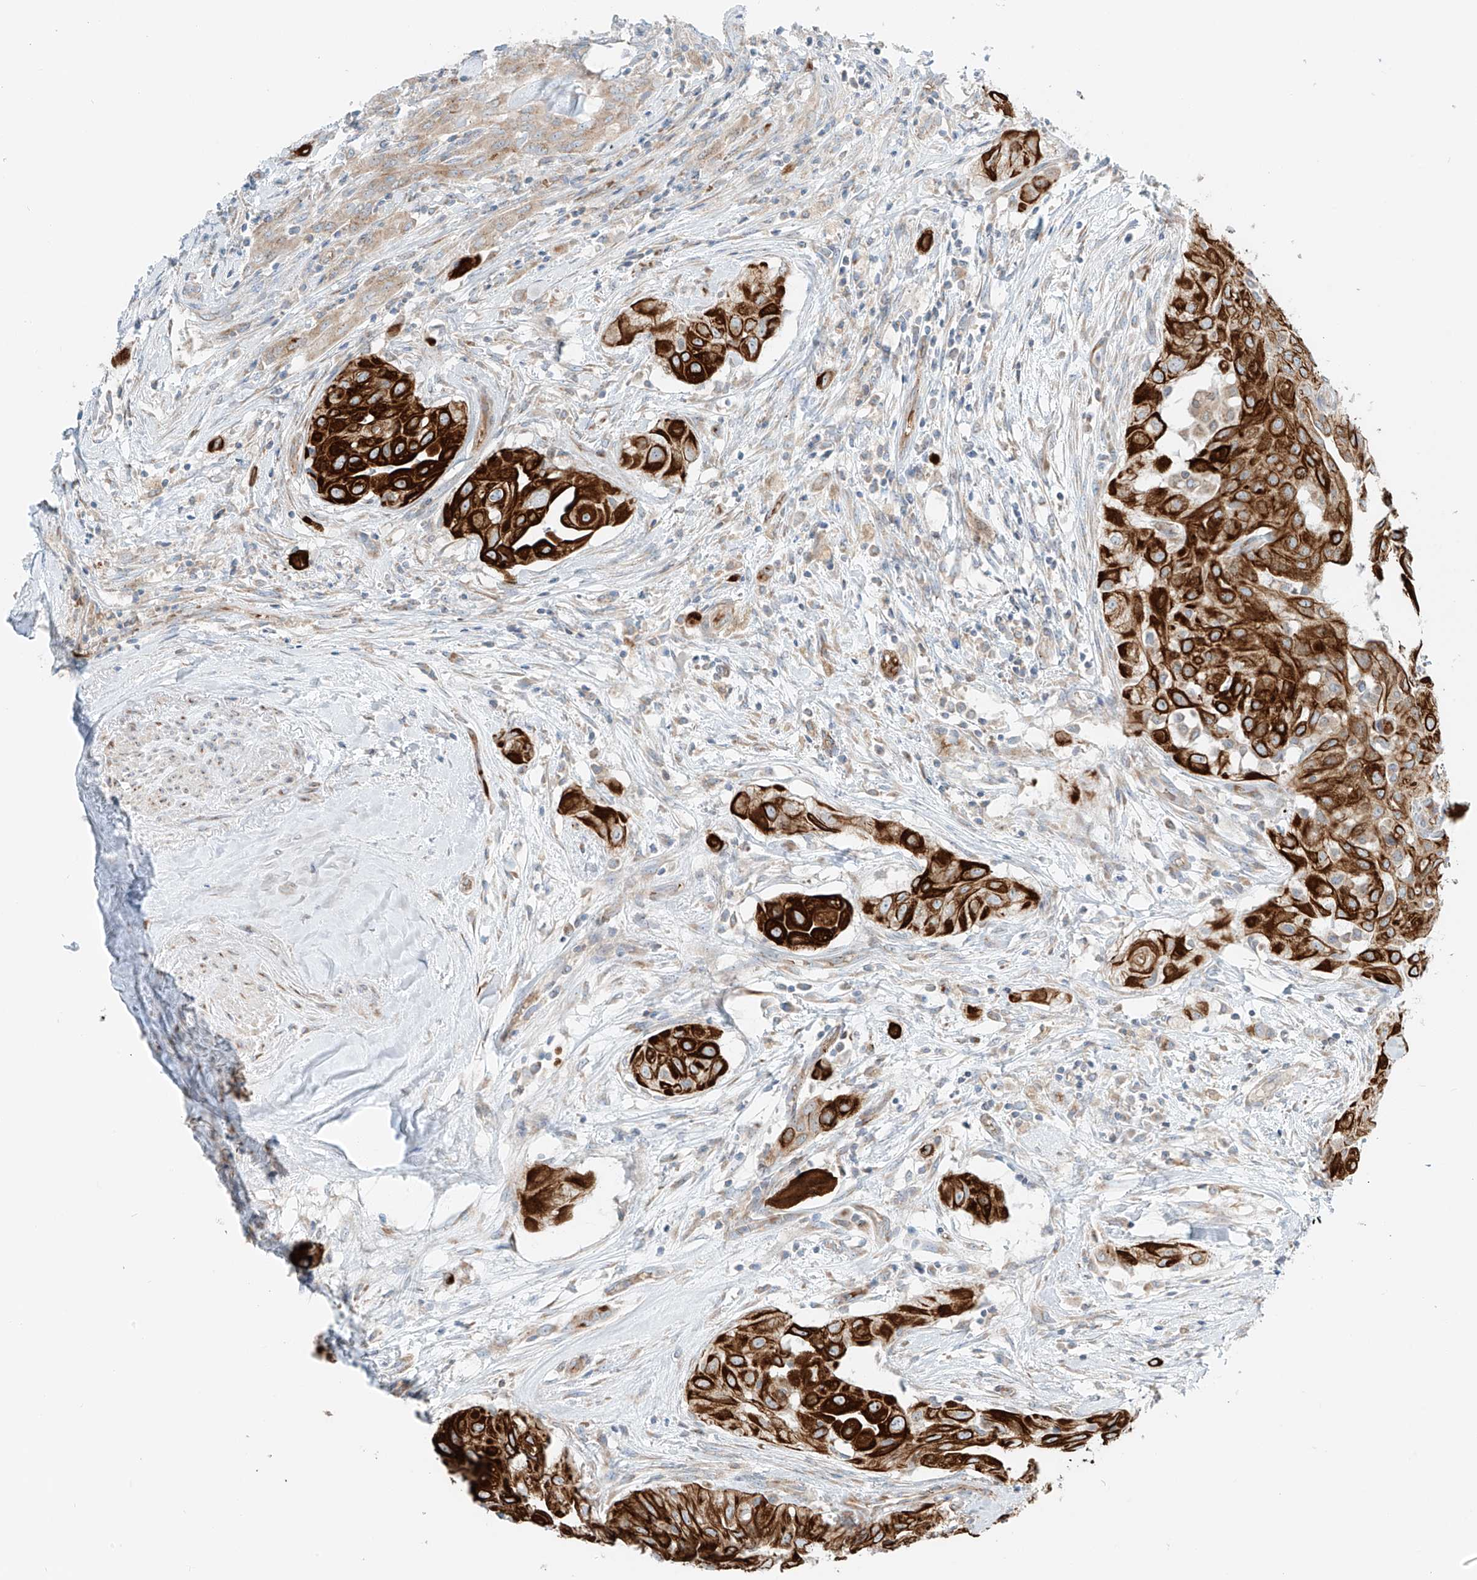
{"staining": {"intensity": "strong", "quantity": ">75%", "location": "cytoplasmic/membranous"}, "tissue": "thyroid cancer", "cell_type": "Tumor cells", "image_type": "cancer", "snomed": [{"axis": "morphology", "description": "Papillary adenocarcinoma, NOS"}, {"axis": "topography", "description": "Thyroid gland"}], "caption": "Immunohistochemistry micrograph of human thyroid cancer stained for a protein (brown), which displays high levels of strong cytoplasmic/membranous positivity in approximately >75% of tumor cells.", "gene": "EIPR1", "patient": {"sex": "female", "age": 59}}